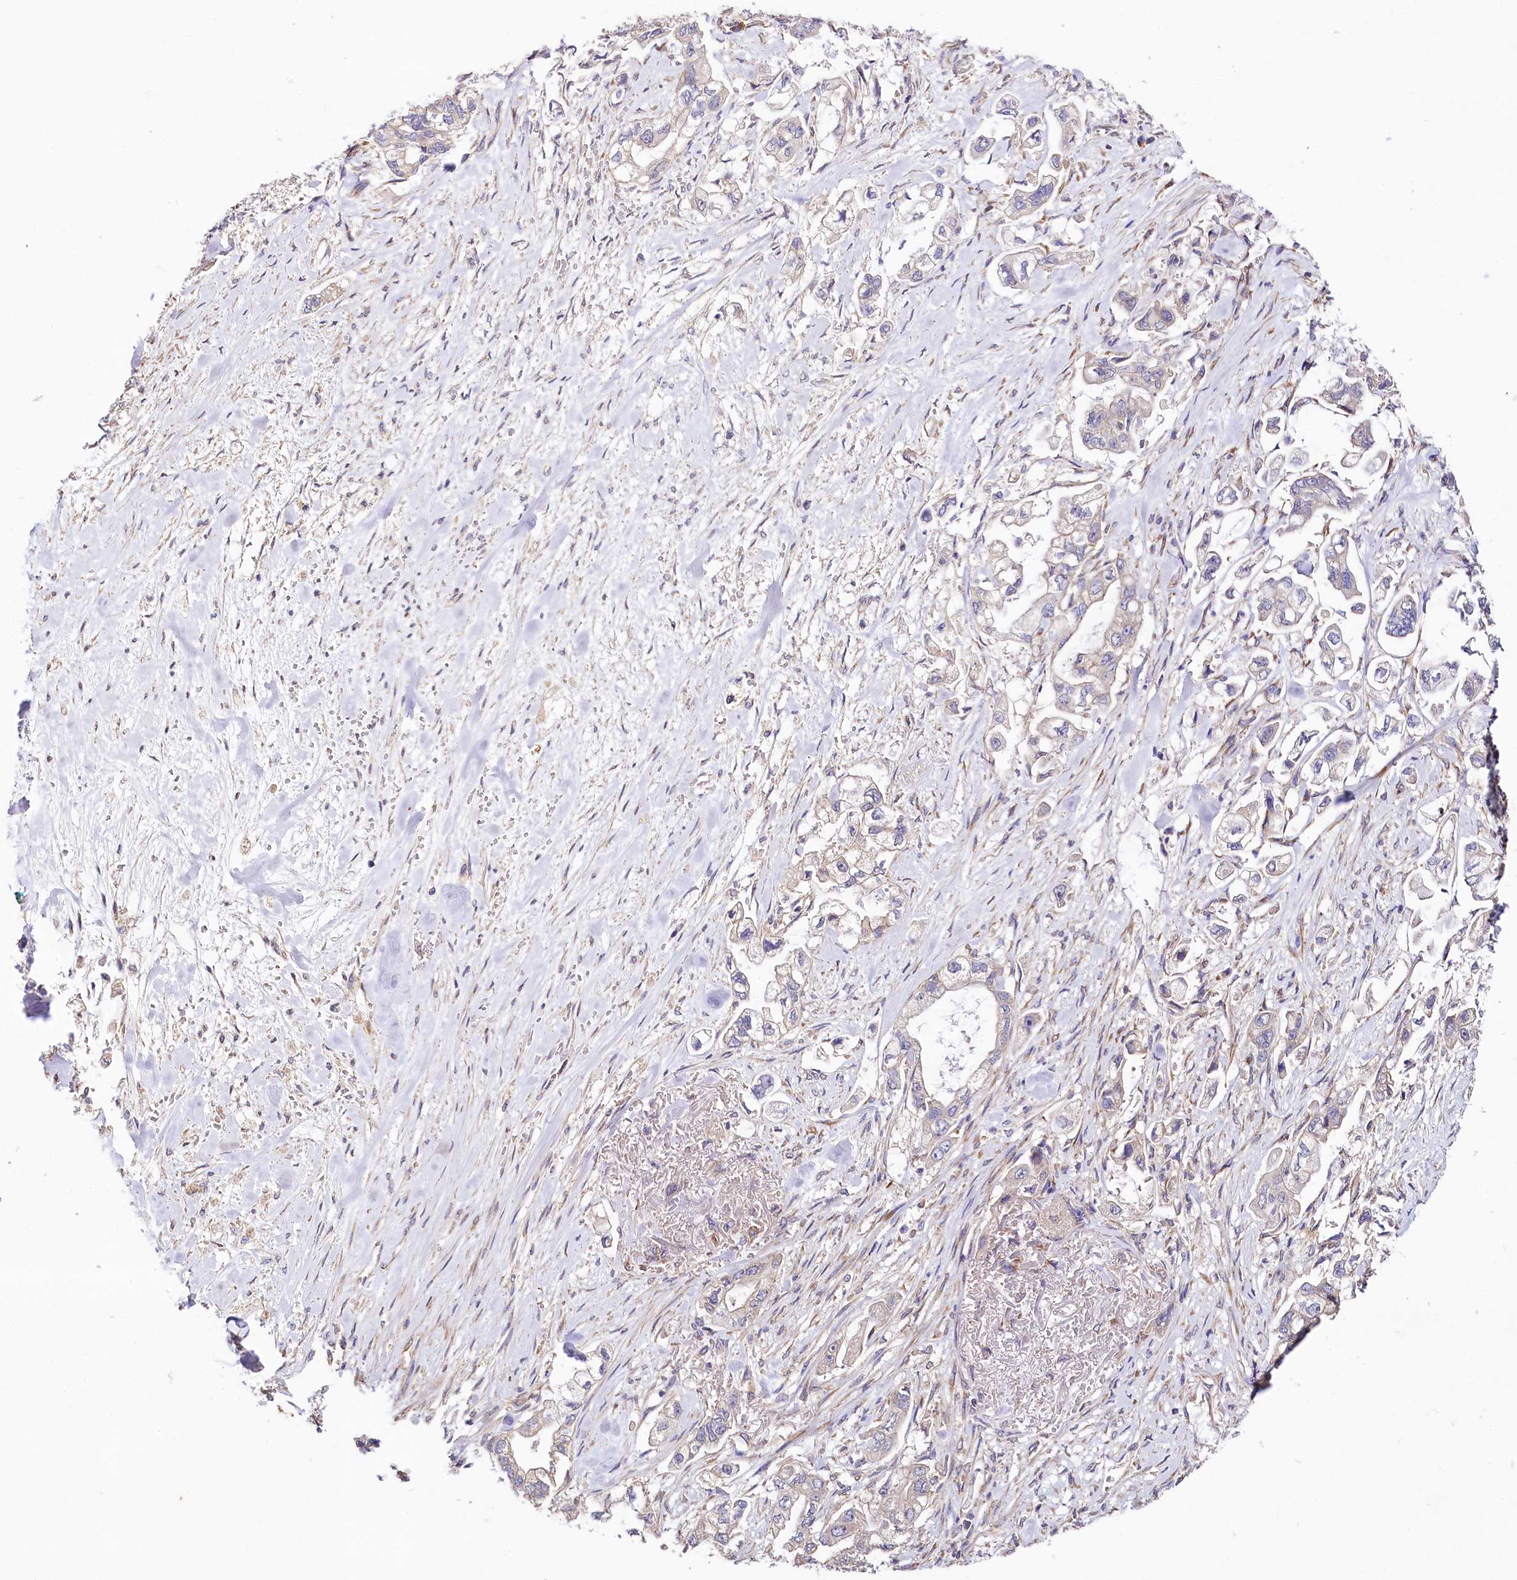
{"staining": {"intensity": "negative", "quantity": "none", "location": "none"}, "tissue": "stomach cancer", "cell_type": "Tumor cells", "image_type": "cancer", "snomed": [{"axis": "morphology", "description": "Adenocarcinoma, NOS"}, {"axis": "topography", "description": "Stomach"}], "caption": "Human stomach cancer (adenocarcinoma) stained for a protein using immunohistochemistry shows no positivity in tumor cells.", "gene": "SPATS2", "patient": {"sex": "male", "age": 62}}